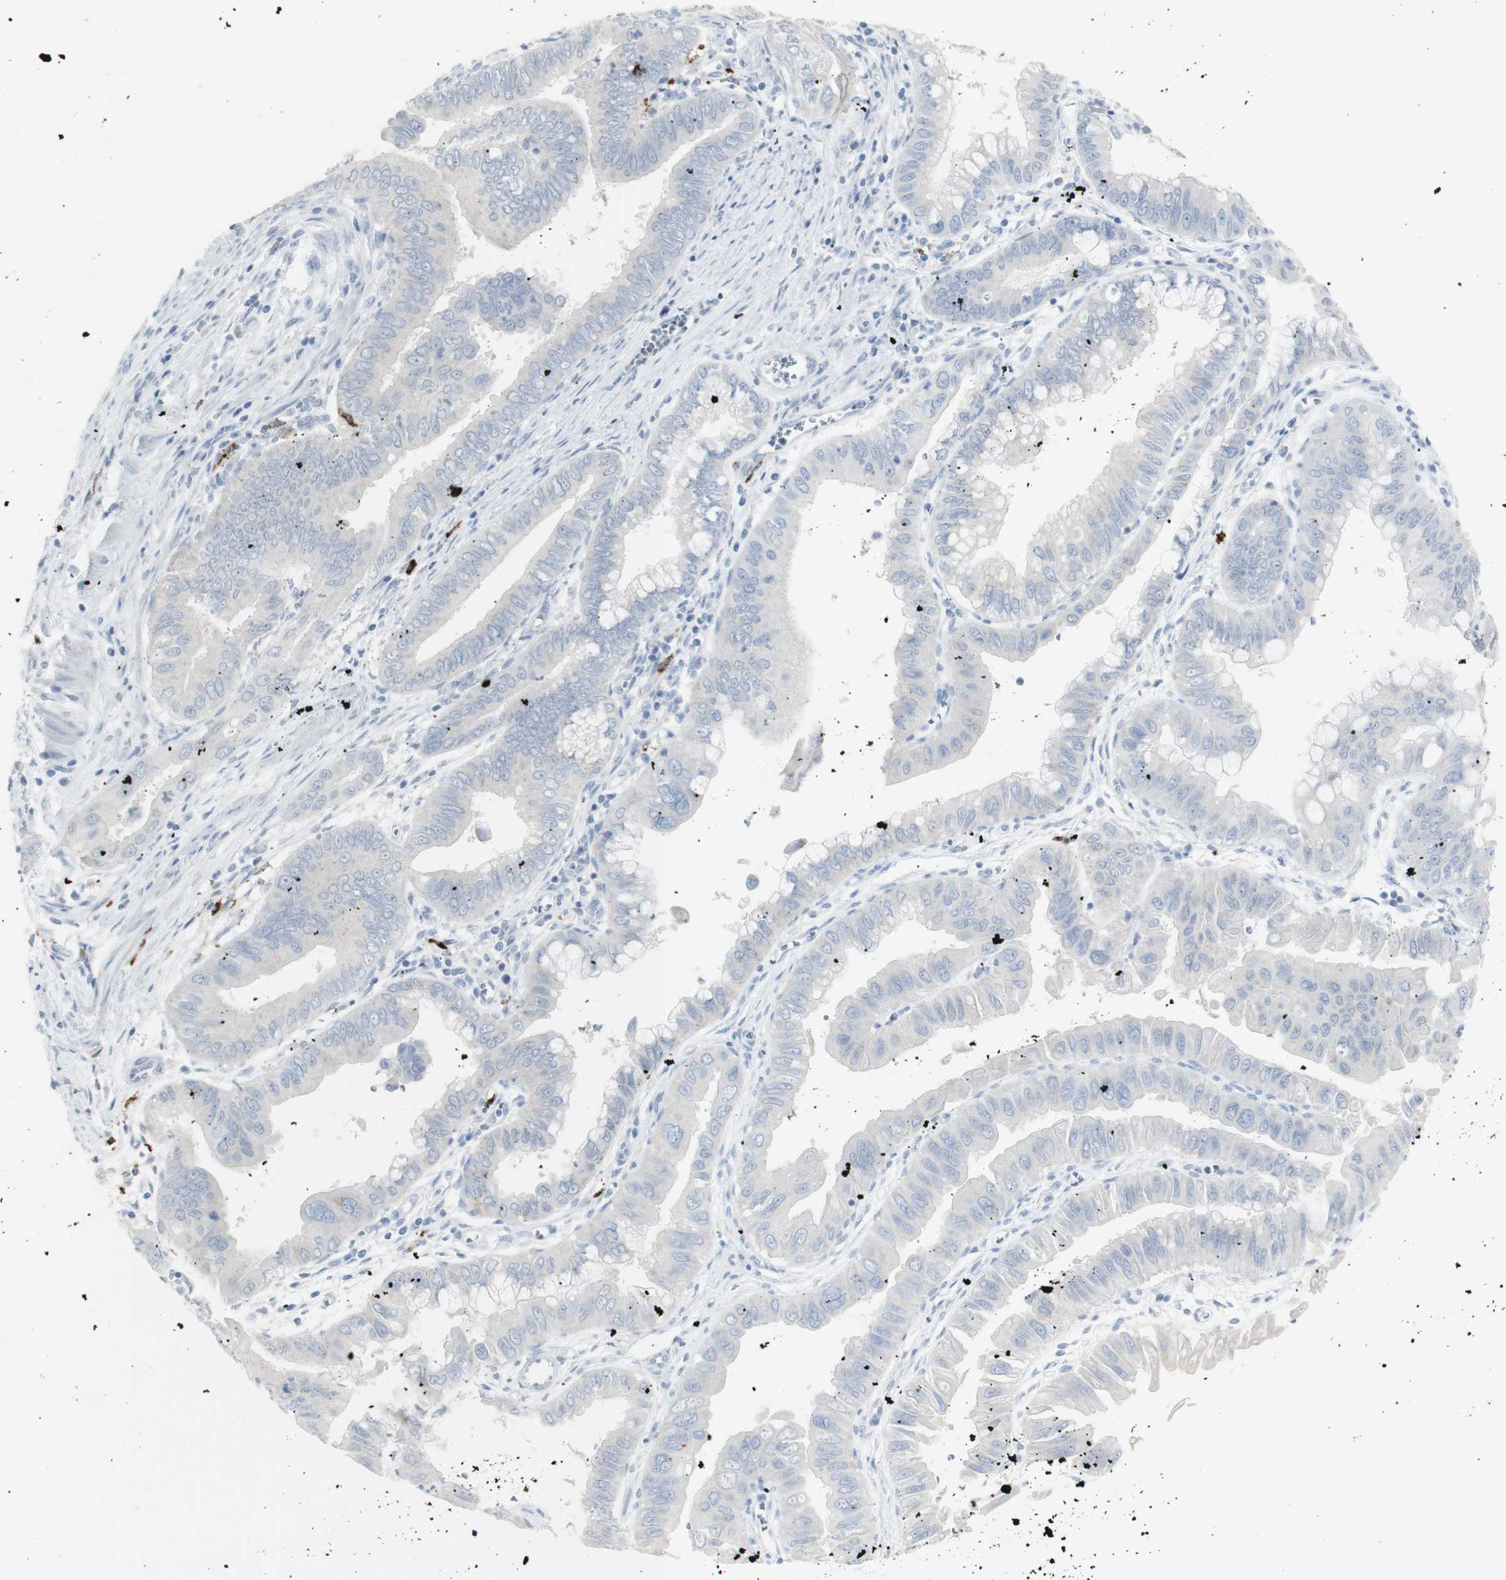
{"staining": {"intensity": "negative", "quantity": "none", "location": "none"}, "tissue": "pancreatic cancer", "cell_type": "Tumor cells", "image_type": "cancer", "snomed": [{"axis": "morphology", "description": "Normal tissue, NOS"}, {"axis": "topography", "description": "Lymph node"}], "caption": "Pancreatic cancer stained for a protein using immunohistochemistry (IHC) shows no staining tumor cells.", "gene": "CD207", "patient": {"sex": "male", "age": 50}}